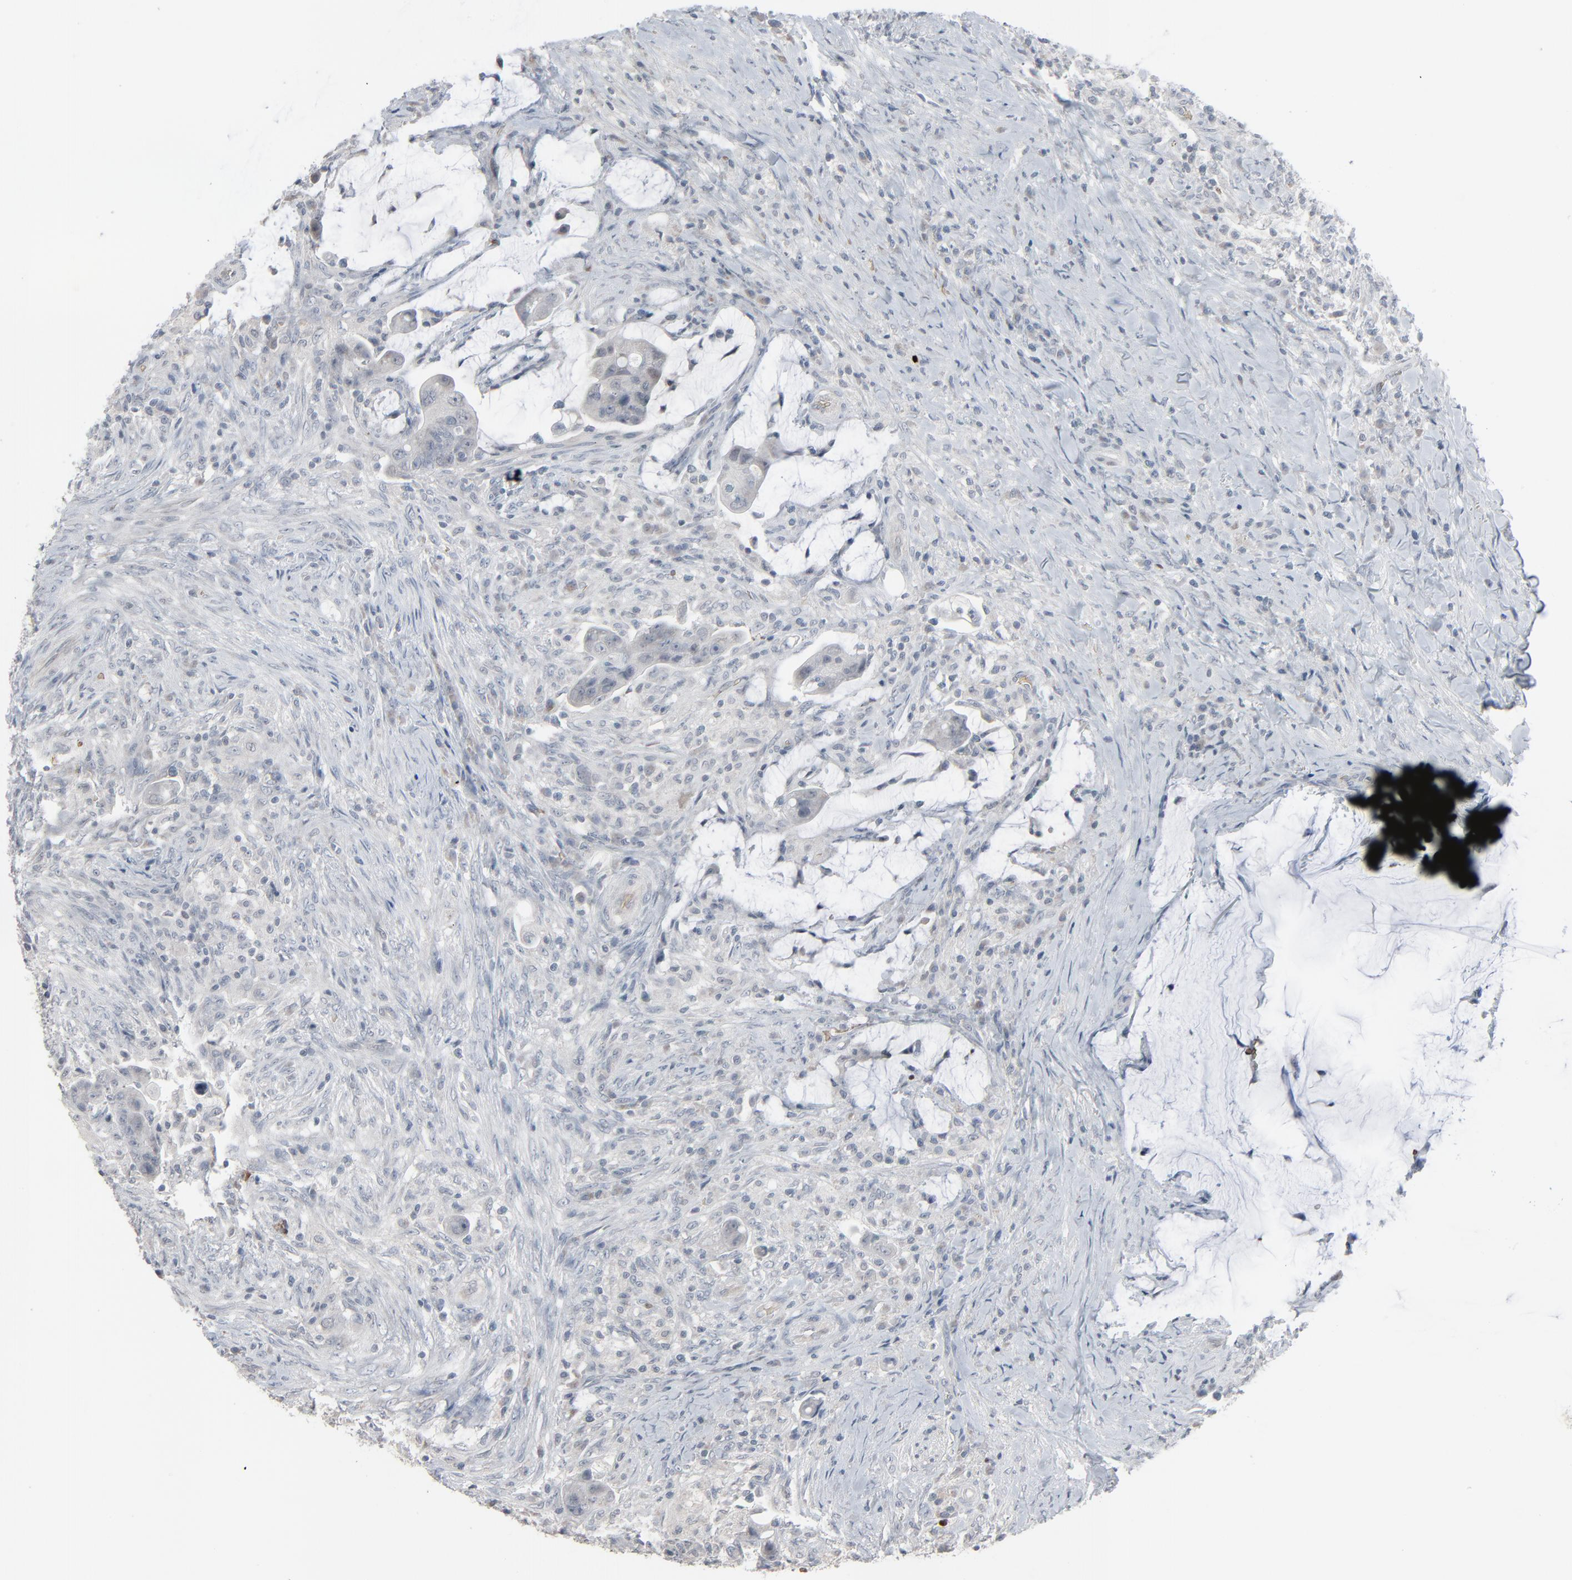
{"staining": {"intensity": "negative", "quantity": "none", "location": "none"}, "tissue": "colorectal cancer", "cell_type": "Tumor cells", "image_type": "cancer", "snomed": [{"axis": "morphology", "description": "Adenocarcinoma, NOS"}, {"axis": "topography", "description": "Rectum"}], "caption": "Protein analysis of colorectal cancer (adenocarcinoma) displays no significant expression in tumor cells. (Stains: DAB immunohistochemistry with hematoxylin counter stain, Microscopy: brightfield microscopy at high magnification).", "gene": "SAGE1", "patient": {"sex": "female", "age": 71}}